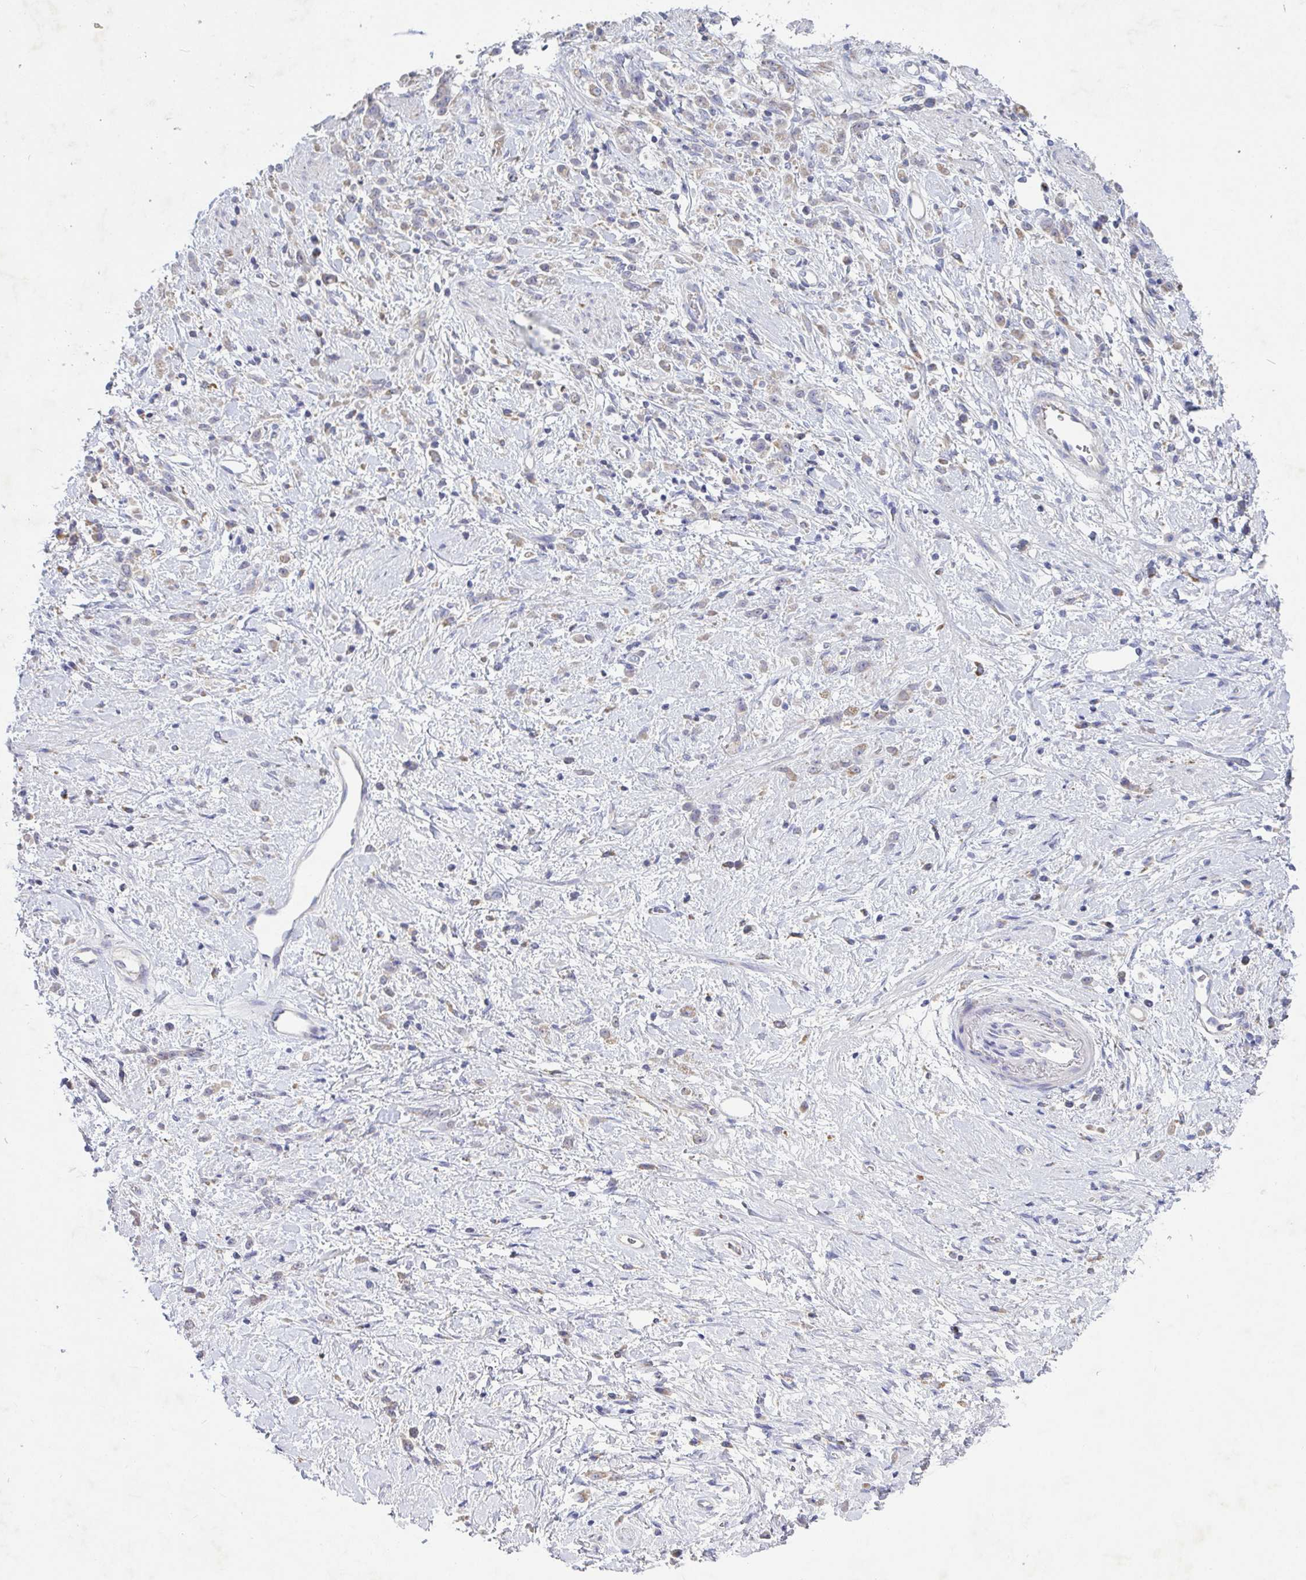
{"staining": {"intensity": "weak", "quantity": "25%-75%", "location": "cytoplasmic/membranous"}, "tissue": "stomach cancer", "cell_type": "Tumor cells", "image_type": "cancer", "snomed": [{"axis": "morphology", "description": "Adenocarcinoma, NOS"}, {"axis": "topography", "description": "Stomach"}], "caption": "IHC of human stomach cancer (adenocarcinoma) shows low levels of weak cytoplasmic/membranous staining in about 25%-75% of tumor cells. Immunohistochemistry stains the protein in brown and the nuclei are stained blue.", "gene": "GALNT13", "patient": {"sex": "female", "age": 60}}